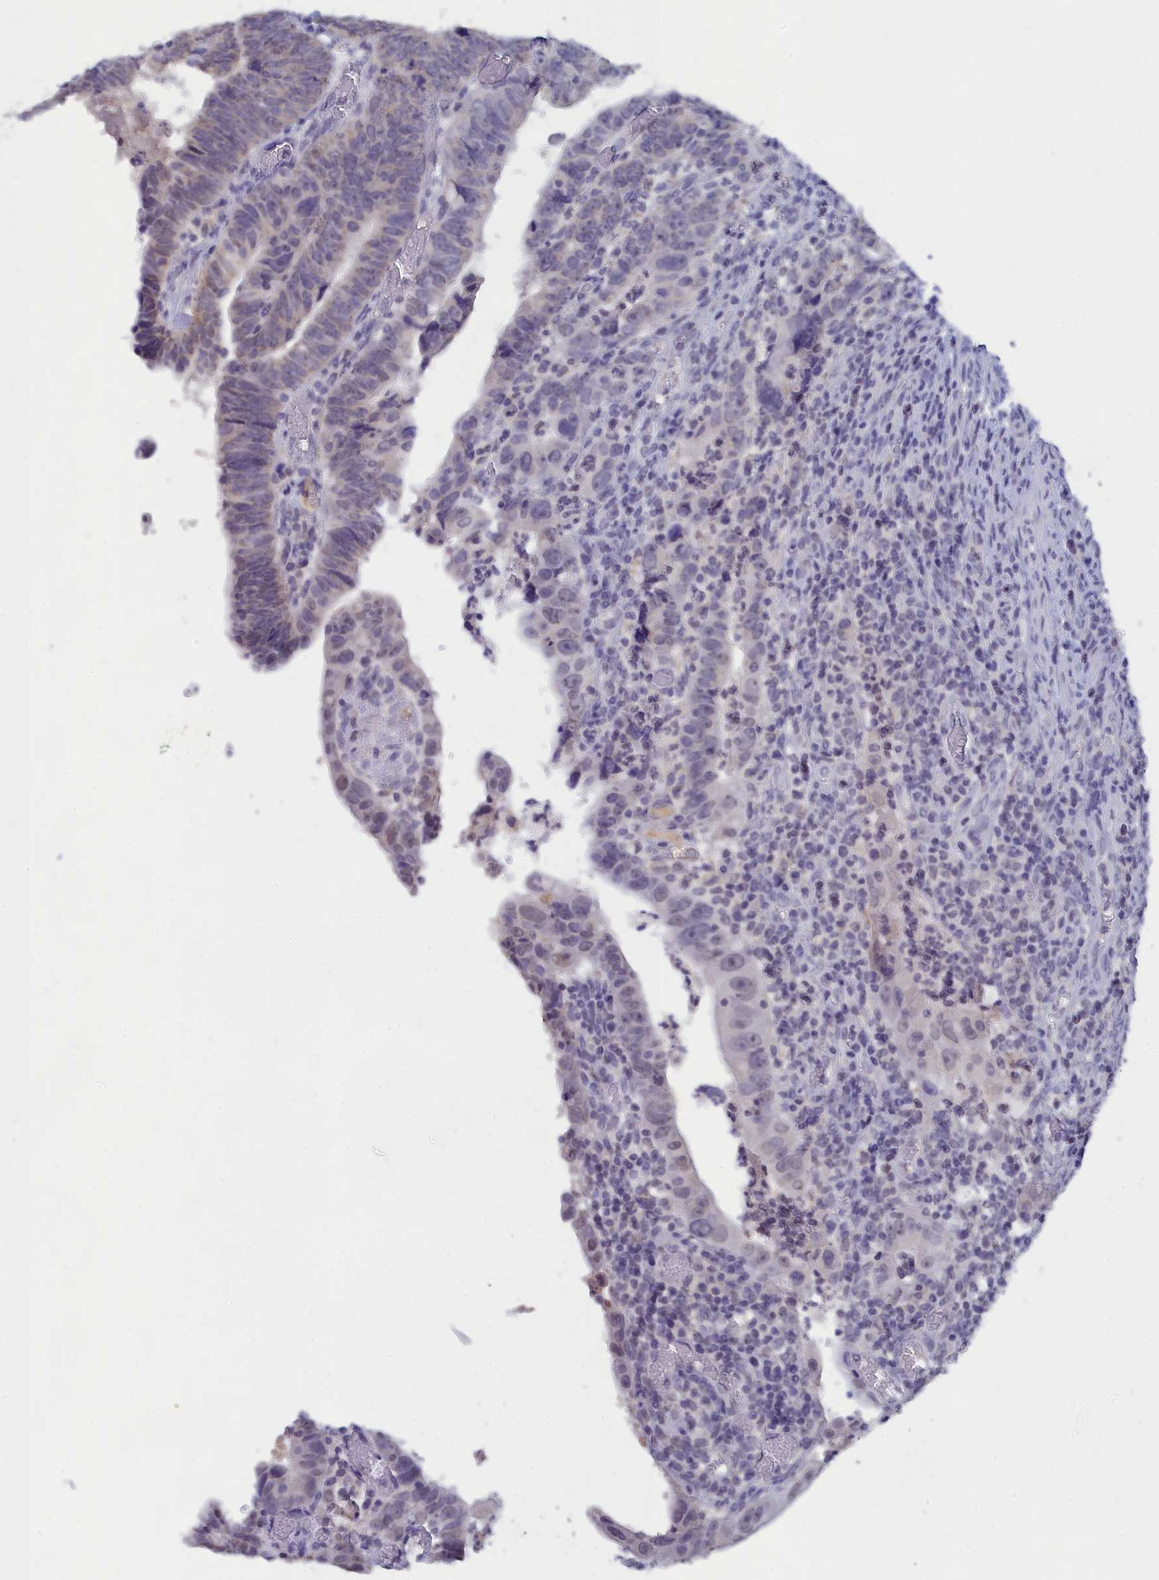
{"staining": {"intensity": "weak", "quantity": "<25%", "location": "cytoplasmic/membranous,nuclear"}, "tissue": "colorectal cancer", "cell_type": "Tumor cells", "image_type": "cancer", "snomed": [{"axis": "morphology", "description": "Normal tissue, NOS"}, {"axis": "morphology", "description": "Adenocarcinoma, NOS"}, {"axis": "topography", "description": "Rectum"}], "caption": "Image shows no protein expression in tumor cells of colorectal adenocarcinoma tissue.", "gene": "LRIF1", "patient": {"sex": "female", "age": 65}}